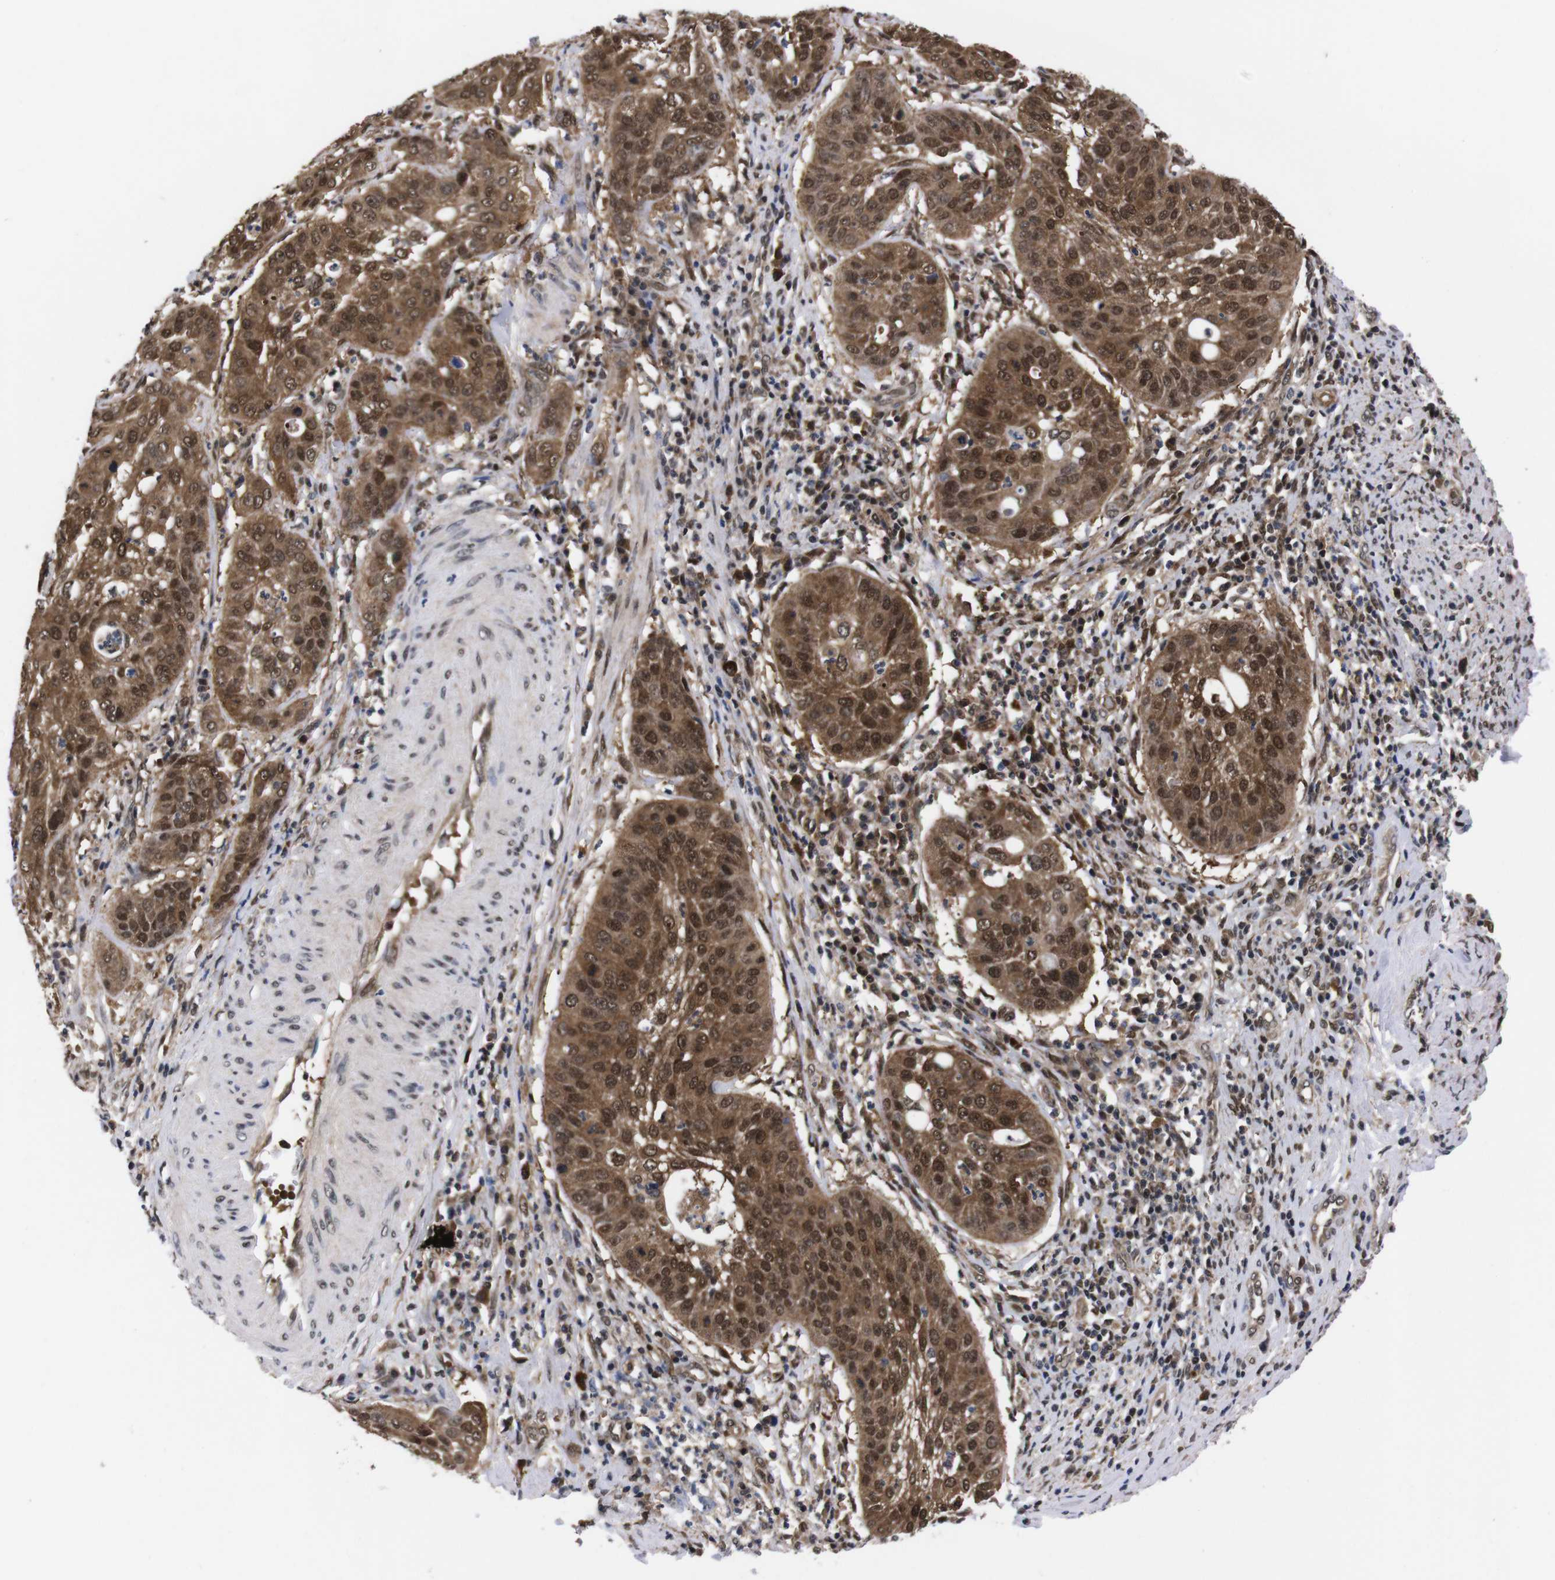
{"staining": {"intensity": "moderate", "quantity": ">75%", "location": "cytoplasmic/membranous,nuclear"}, "tissue": "cervical cancer", "cell_type": "Tumor cells", "image_type": "cancer", "snomed": [{"axis": "morphology", "description": "Normal tissue, NOS"}, {"axis": "morphology", "description": "Squamous cell carcinoma, NOS"}, {"axis": "topography", "description": "Cervix"}], "caption": "The immunohistochemical stain shows moderate cytoplasmic/membranous and nuclear staining in tumor cells of cervical cancer (squamous cell carcinoma) tissue.", "gene": "UBQLN2", "patient": {"sex": "female", "age": 39}}